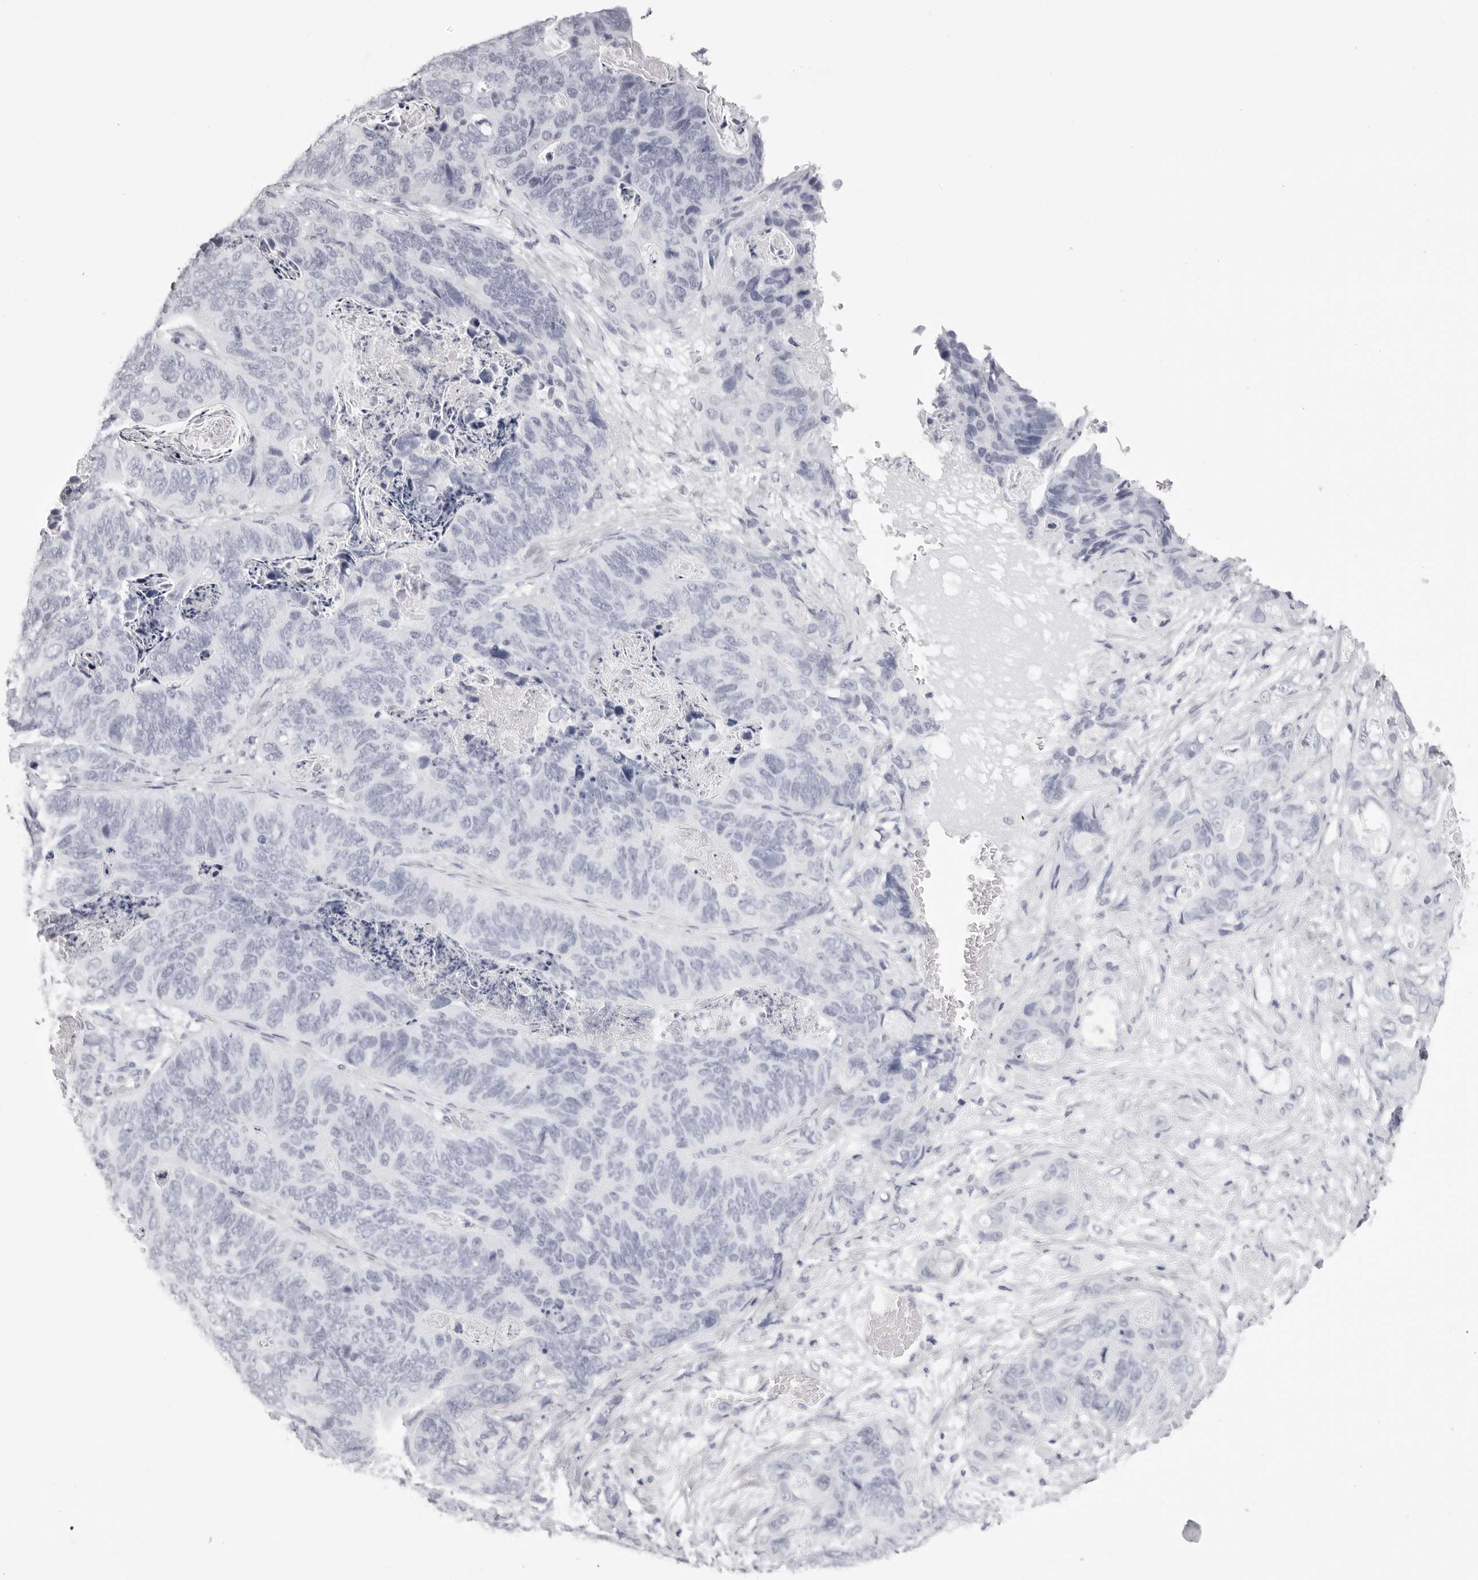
{"staining": {"intensity": "negative", "quantity": "none", "location": "none"}, "tissue": "stomach cancer", "cell_type": "Tumor cells", "image_type": "cancer", "snomed": [{"axis": "morphology", "description": "Normal tissue, NOS"}, {"axis": "morphology", "description": "Adenocarcinoma, NOS"}, {"axis": "topography", "description": "Stomach"}], "caption": "High power microscopy micrograph of an immunohistochemistry micrograph of stomach cancer, revealing no significant expression in tumor cells.", "gene": "RHO", "patient": {"sex": "female", "age": 89}}